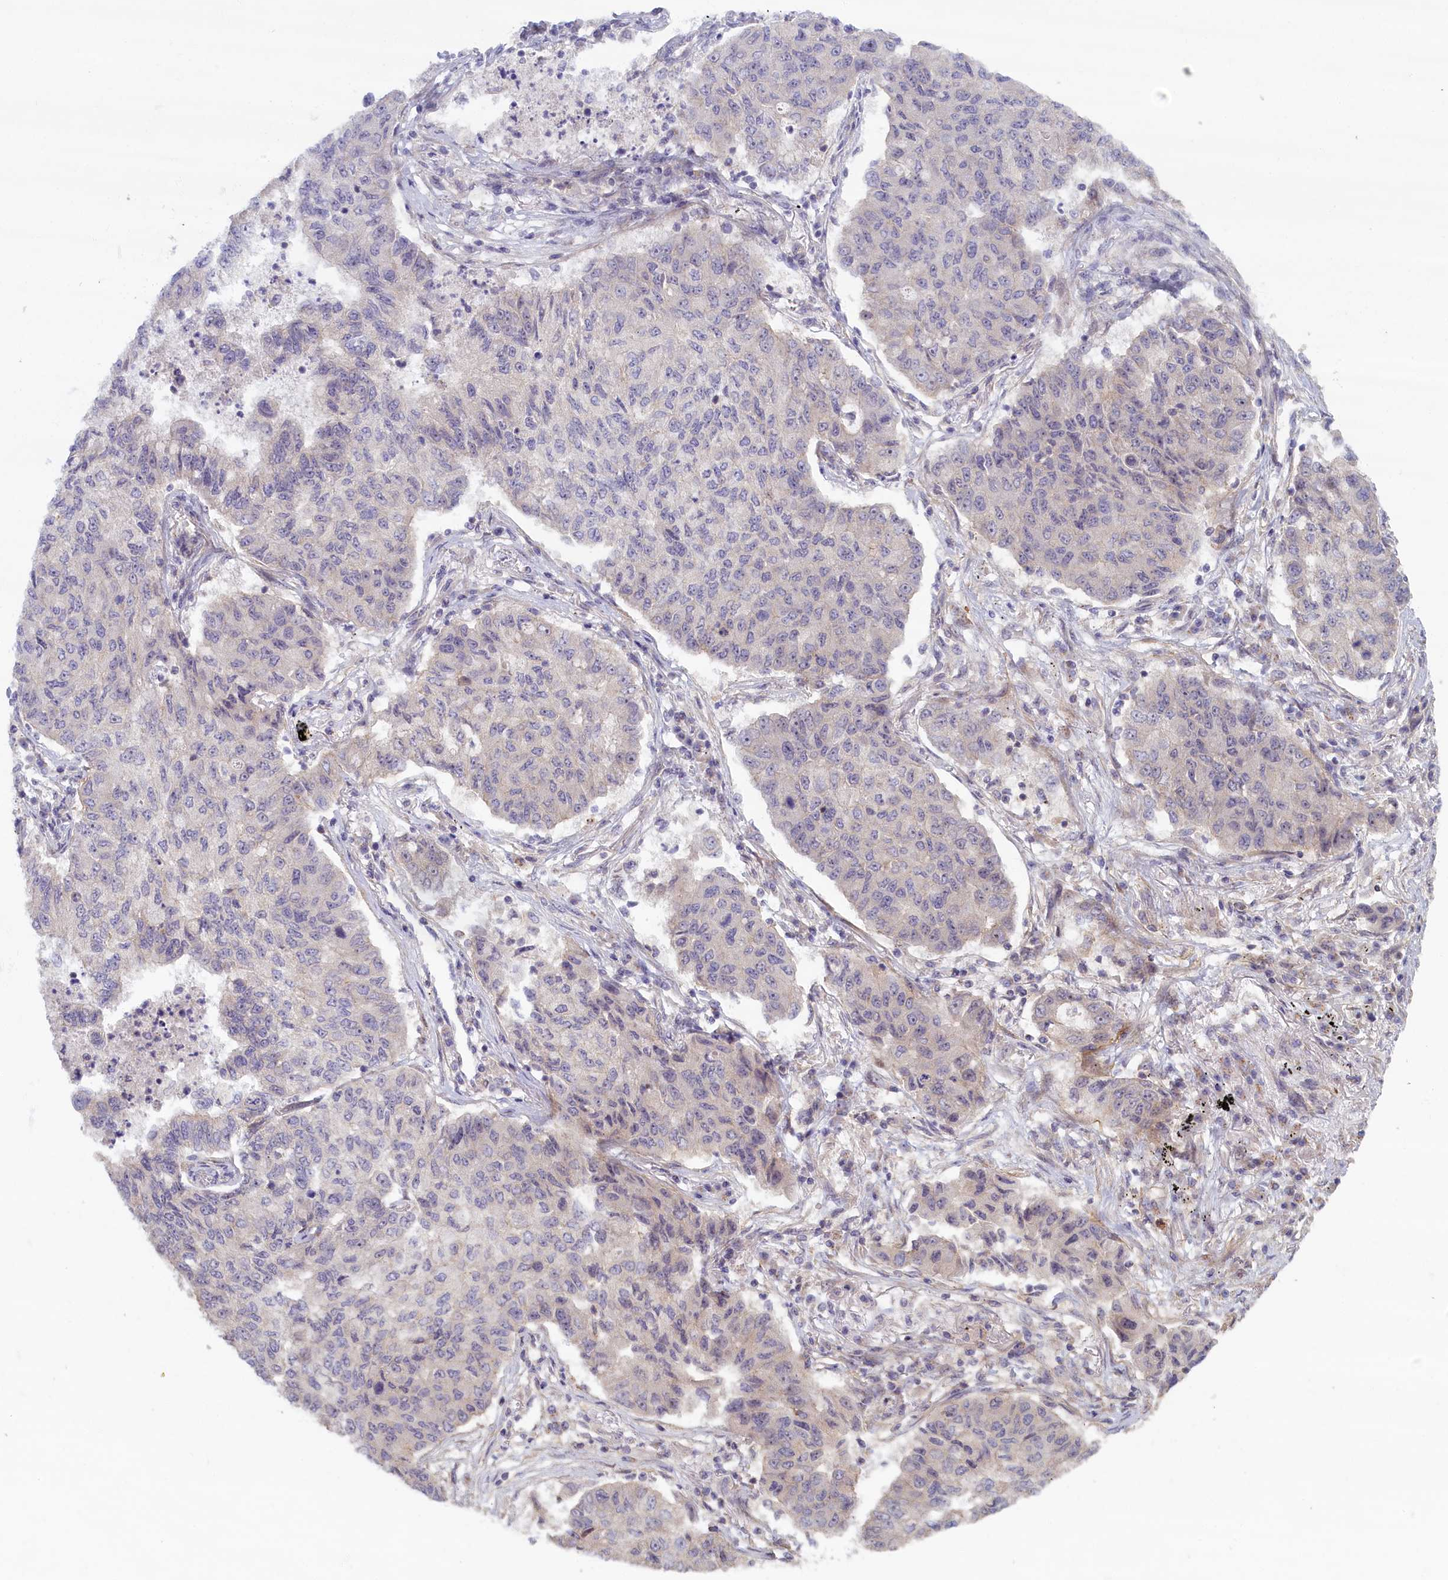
{"staining": {"intensity": "negative", "quantity": "none", "location": "none"}, "tissue": "lung cancer", "cell_type": "Tumor cells", "image_type": "cancer", "snomed": [{"axis": "morphology", "description": "Squamous cell carcinoma, NOS"}, {"axis": "topography", "description": "Lung"}], "caption": "Tumor cells show no significant staining in lung squamous cell carcinoma.", "gene": "TRPM4", "patient": {"sex": "male", "age": 74}}